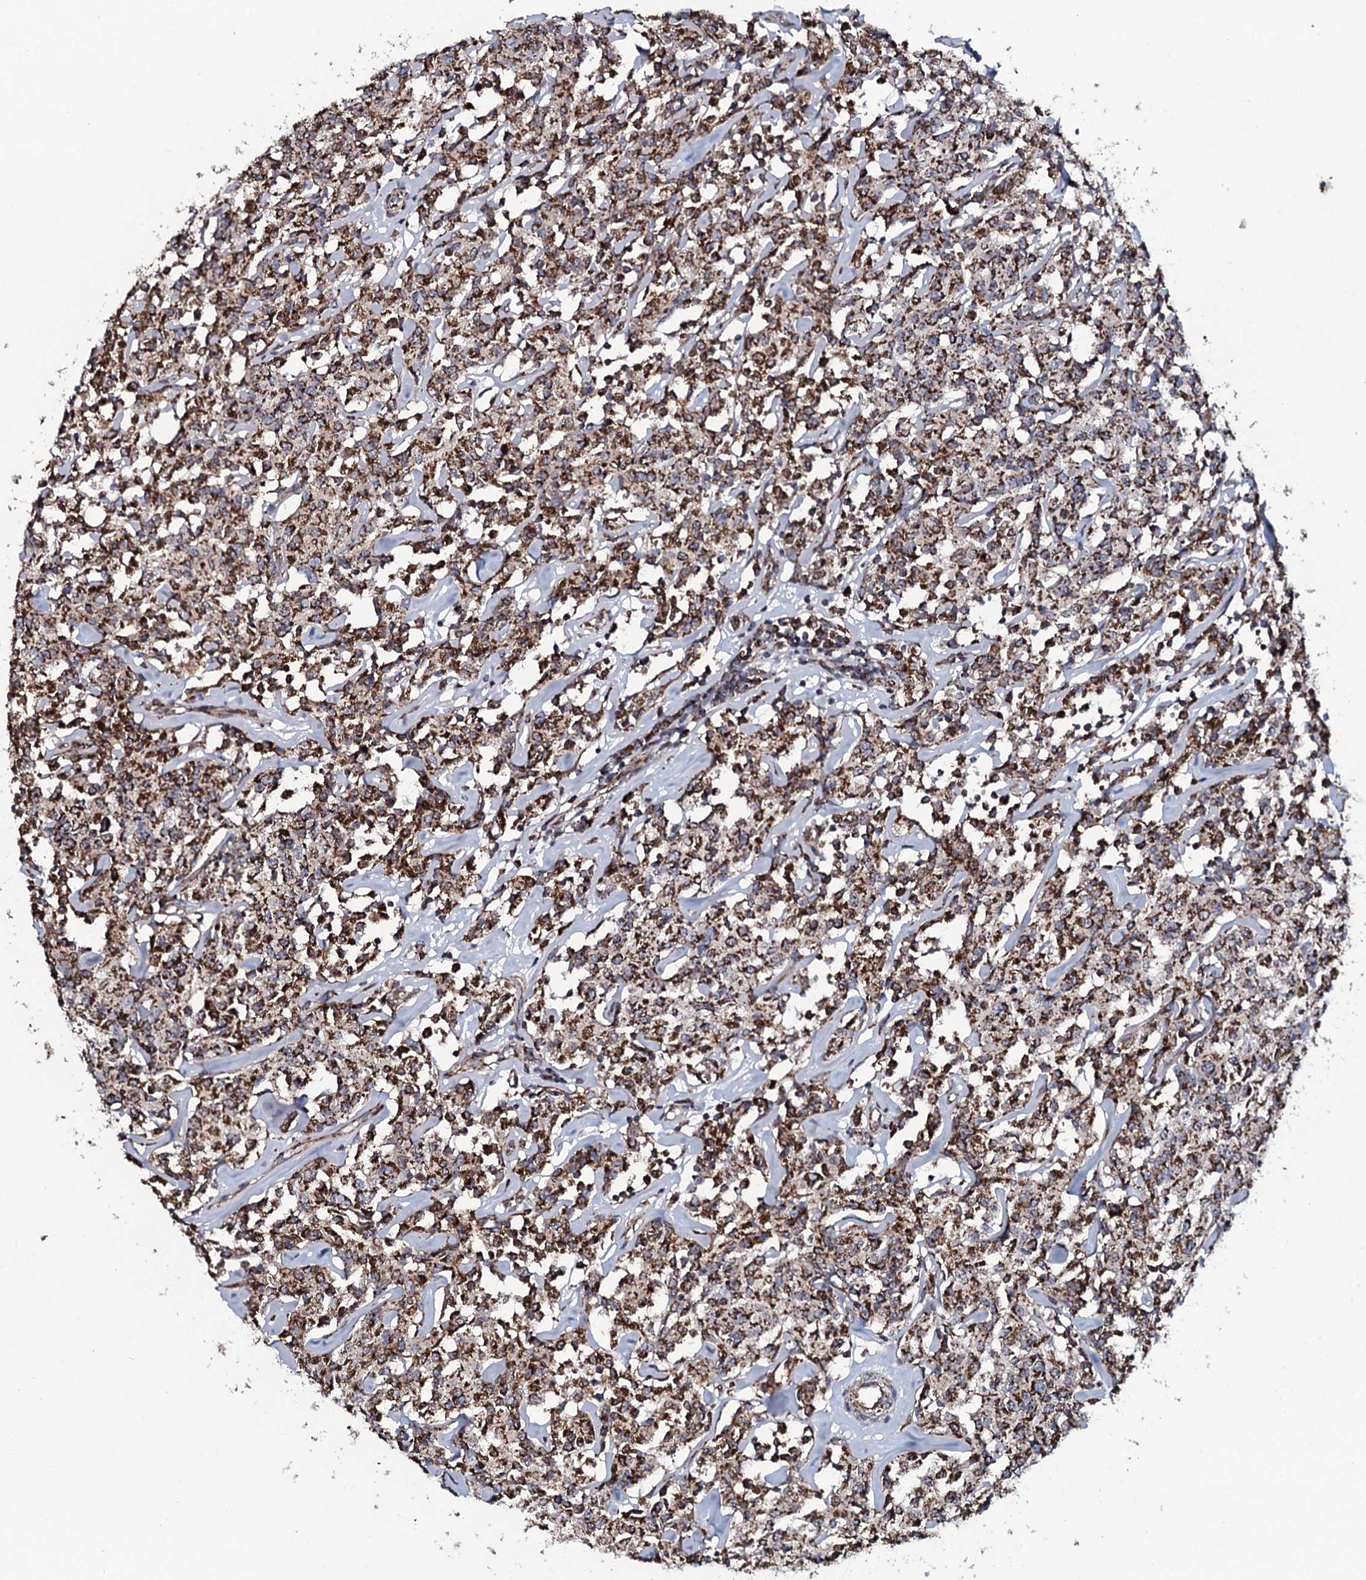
{"staining": {"intensity": "strong", "quantity": ">75%", "location": "cytoplasmic/membranous"}, "tissue": "lymphoma", "cell_type": "Tumor cells", "image_type": "cancer", "snomed": [{"axis": "morphology", "description": "Malignant lymphoma, non-Hodgkin's type, Low grade"}, {"axis": "topography", "description": "Small intestine"}], "caption": "Strong cytoplasmic/membranous expression for a protein is present in approximately >75% of tumor cells of low-grade malignant lymphoma, non-Hodgkin's type using immunohistochemistry.", "gene": "EVC2", "patient": {"sex": "female", "age": 59}}